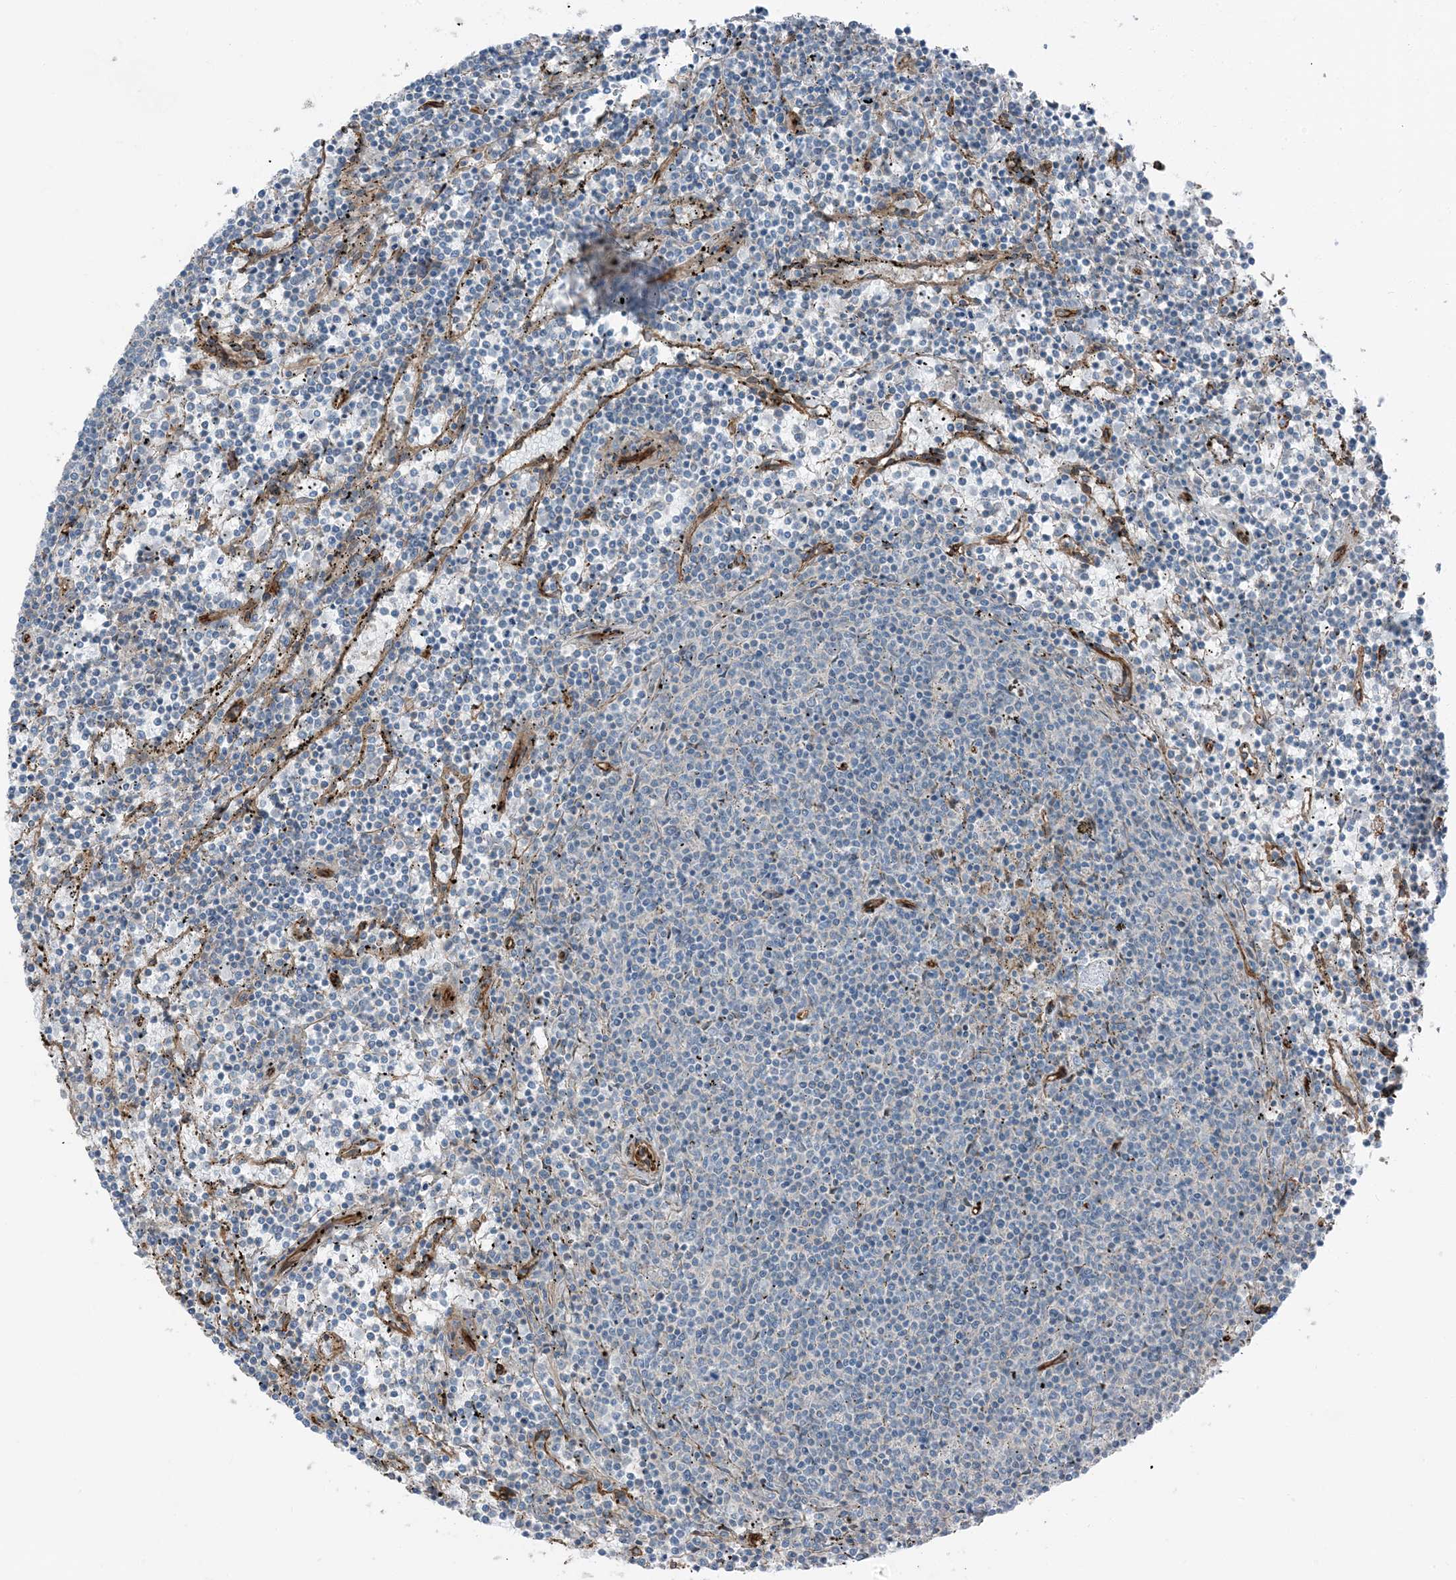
{"staining": {"intensity": "negative", "quantity": "none", "location": "none"}, "tissue": "lymphoma", "cell_type": "Tumor cells", "image_type": "cancer", "snomed": [{"axis": "morphology", "description": "Malignant lymphoma, non-Hodgkin's type, Low grade"}, {"axis": "topography", "description": "Spleen"}], "caption": "IHC photomicrograph of neoplastic tissue: human low-grade malignant lymphoma, non-Hodgkin's type stained with DAB (3,3'-diaminobenzidine) displays no significant protein expression in tumor cells.", "gene": "ZFP90", "patient": {"sex": "female", "age": 50}}